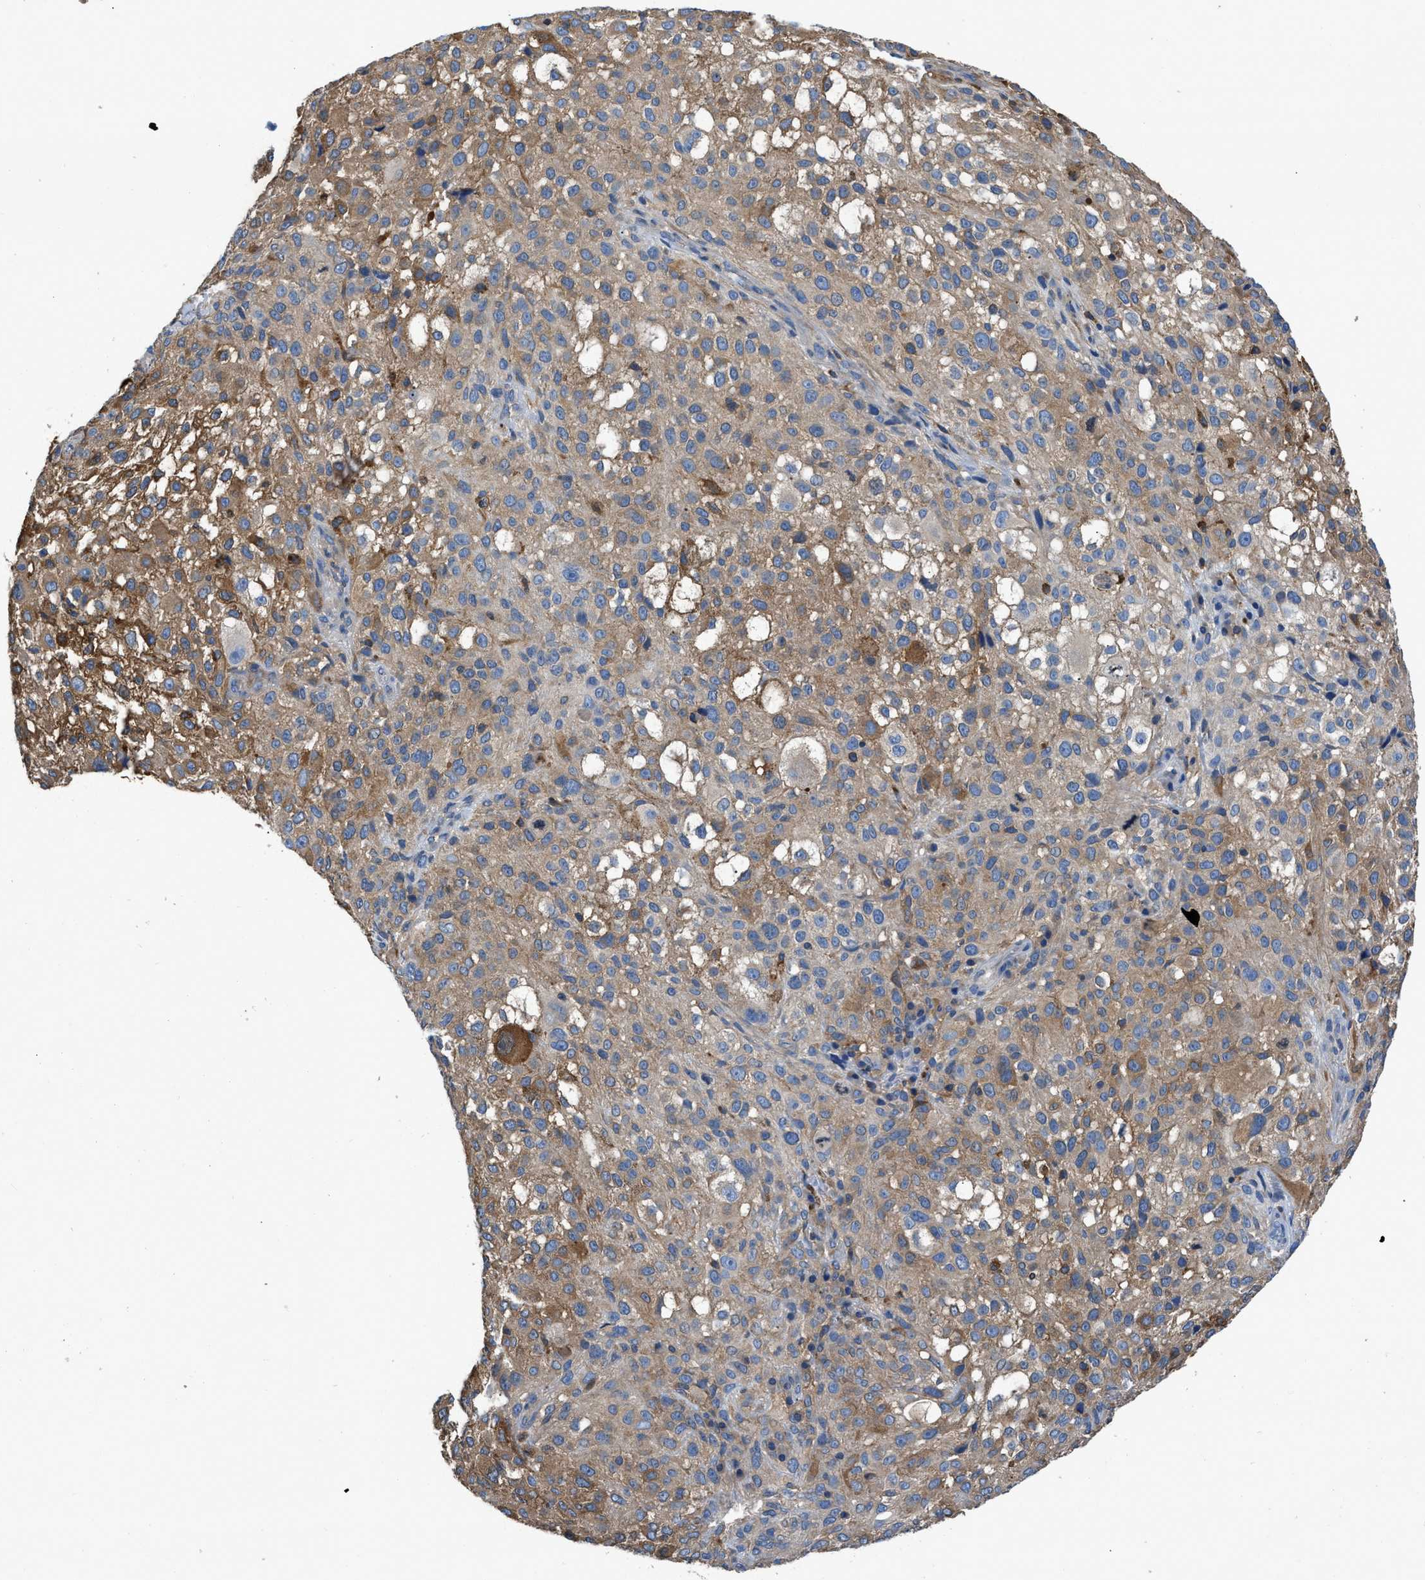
{"staining": {"intensity": "moderate", "quantity": "25%-75%", "location": "cytoplasmic/membranous"}, "tissue": "melanoma", "cell_type": "Tumor cells", "image_type": "cancer", "snomed": [{"axis": "morphology", "description": "Necrosis, NOS"}, {"axis": "morphology", "description": "Malignant melanoma, NOS"}, {"axis": "topography", "description": "Skin"}], "caption": "Tumor cells reveal moderate cytoplasmic/membranous staining in approximately 25%-75% of cells in melanoma.", "gene": "PKM", "patient": {"sex": "female", "age": 87}}